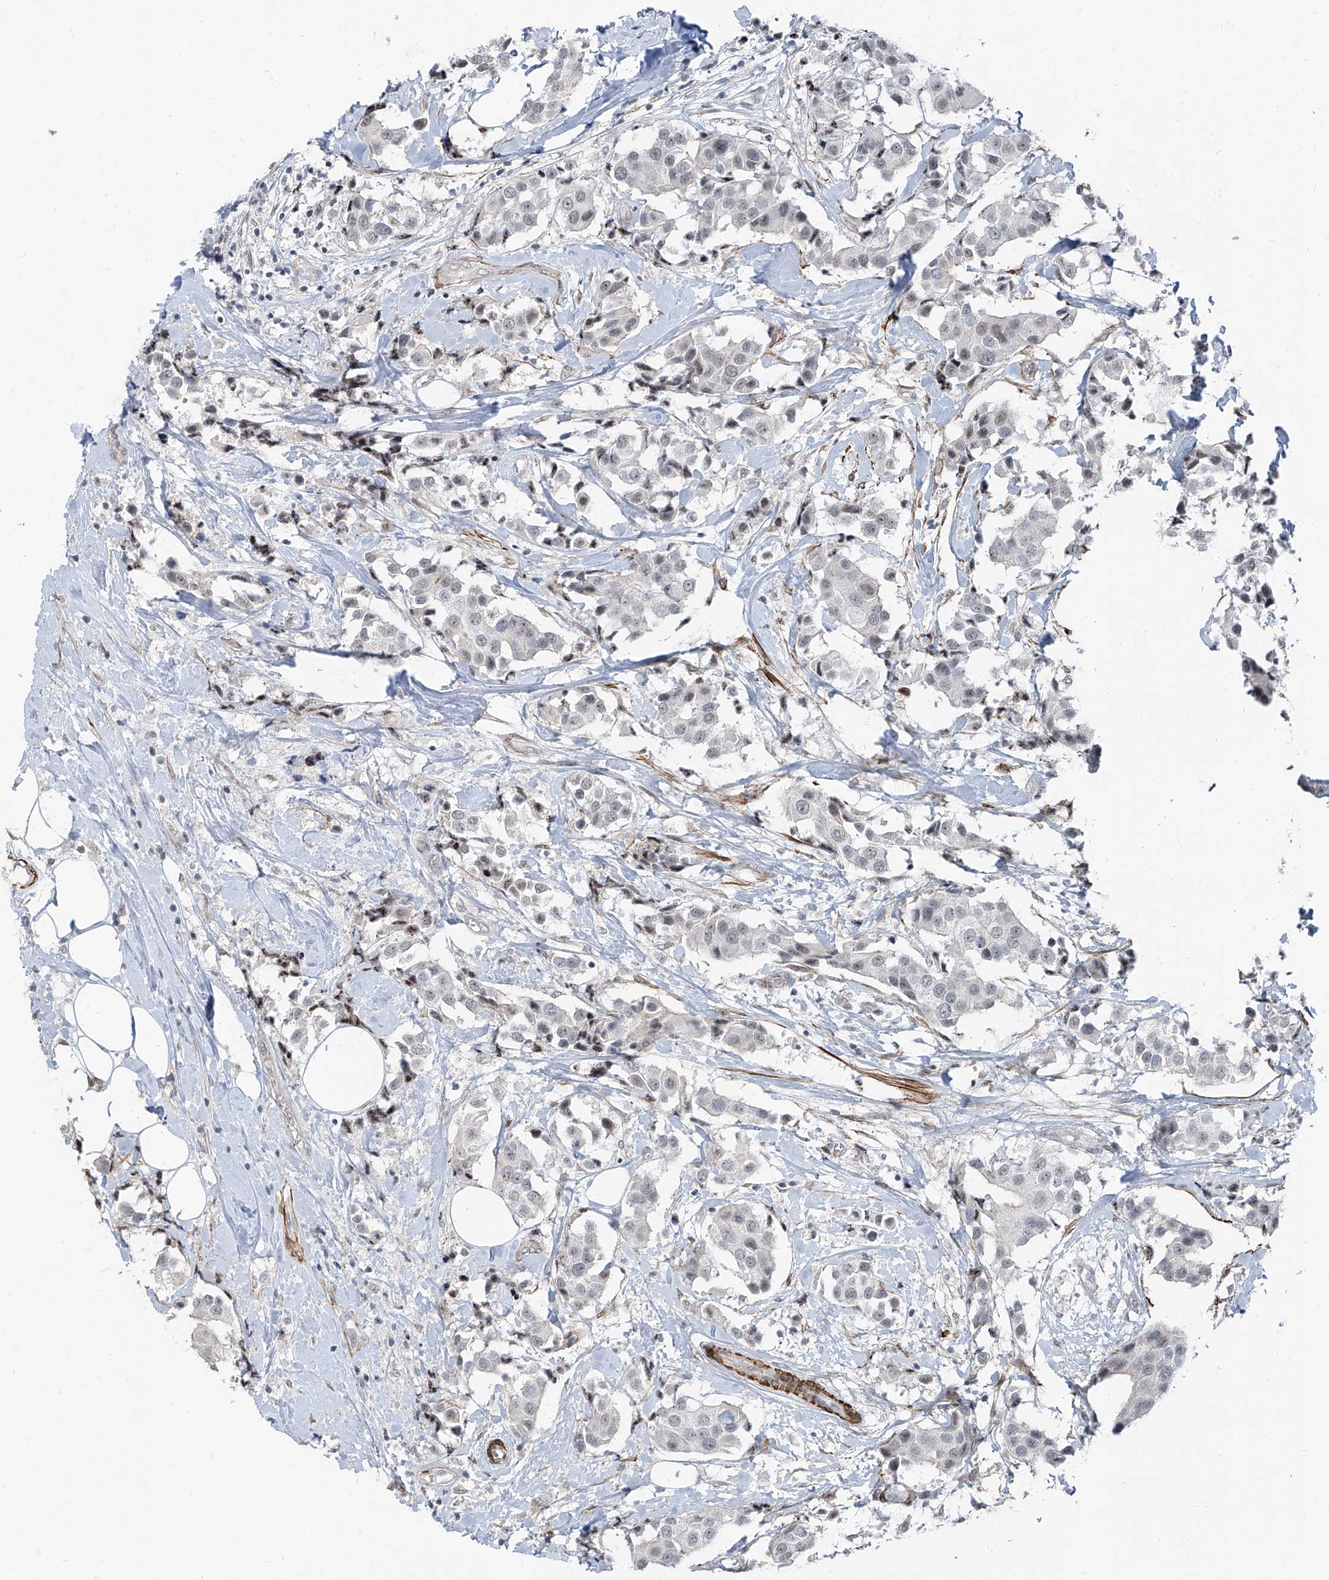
{"staining": {"intensity": "negative", "quantity": "none", "location": "none"}, "tissue": "breast cancer", "cell_type": "Tumor cells", "image_type": "cancer", "snomed": [{"axis": "morphology", "description": "Normal tissue, NOS"}, {"axis": "morphology", "description": "Duct carcinoma"}, {"axis": "topography", "description": "Breast"}], "caption": "A high-resolution image shows IHC staining of invasive ductal carcinoma (breast), which reveals no significant staining in tumor cells.", "gene": "TXLNB", "patient": {"sex": "female", "age": 39}}